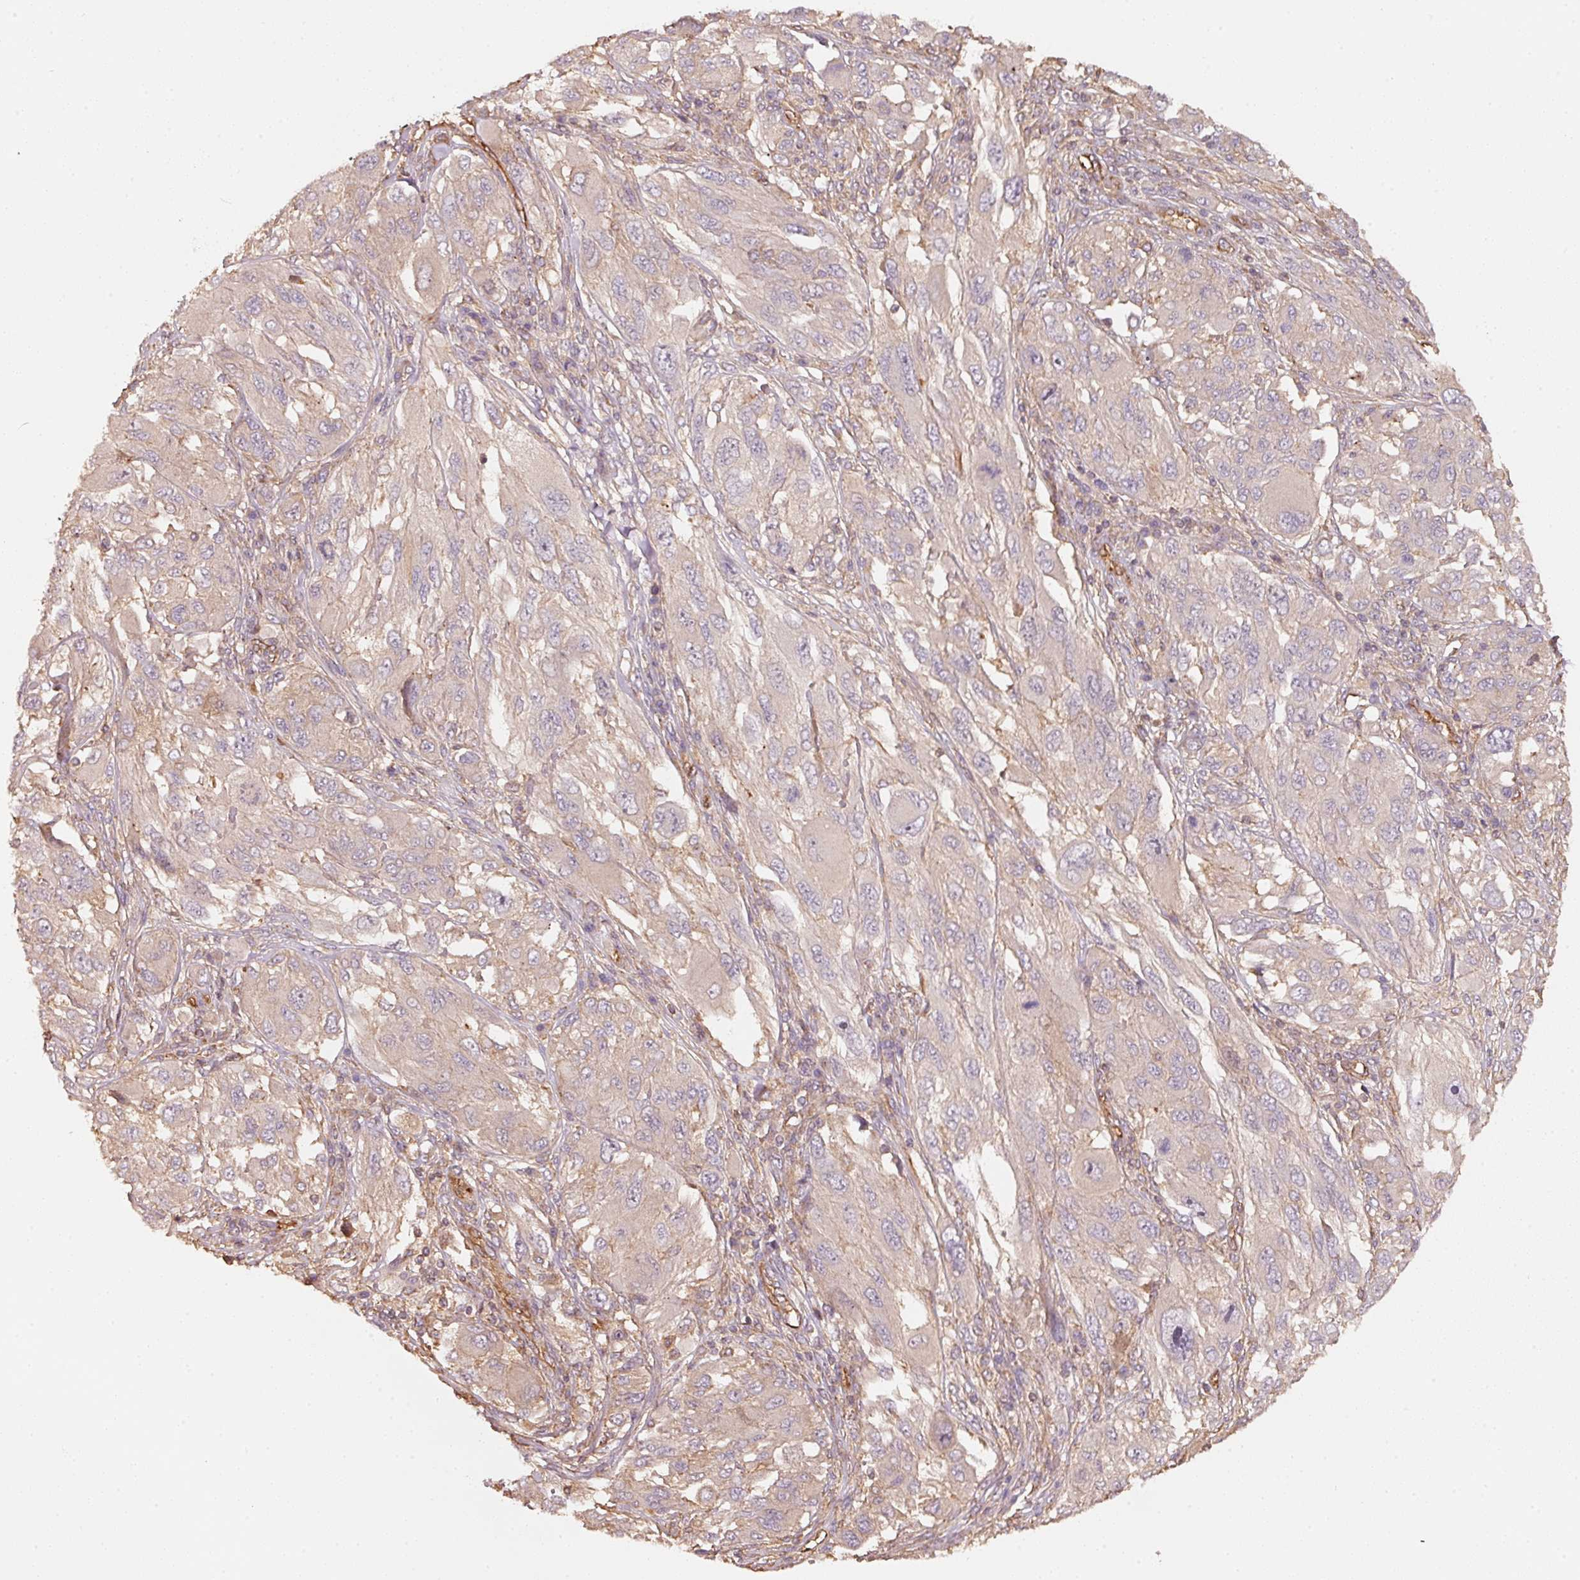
{"staining": {"intensity": "weak", "quantity": "<25%", "location": "cytoplasmic/membranous"}, "tissue": "melanoma", "cell_type": "Tumor cells", "image_type": "cancer", "snomed": [{"axis": "morphology", "description": "Malignant melanoma, NOS"}, {"axis": "topography", "description": "Skin"}], "caption": "Immunohistochemistry image of malignant melanoma stained for a protein (brown), which reveals no expression in tumor cells.", "gene": "CEP95", "patient": {"sex": "female", "age": 91}}